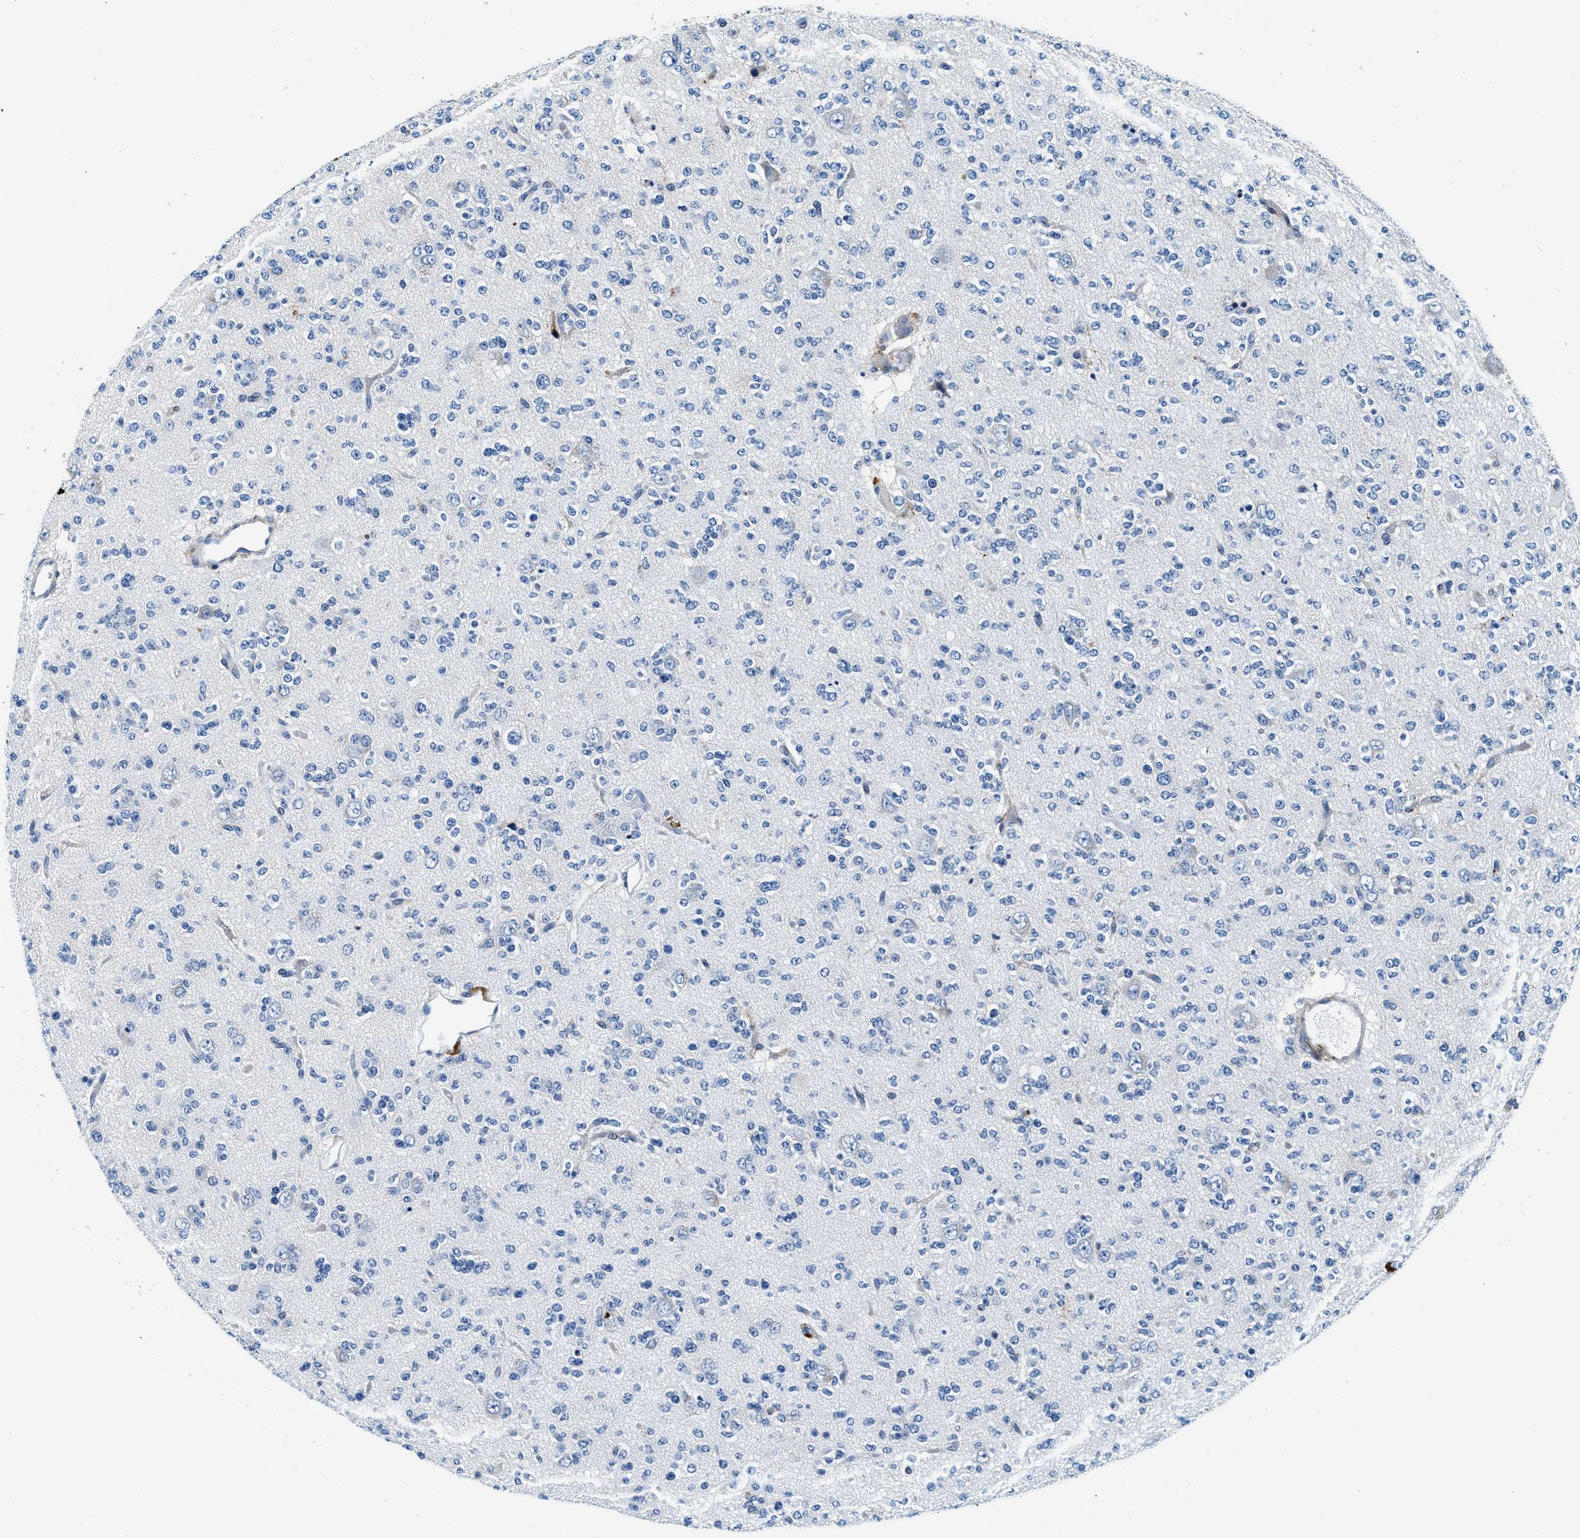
{"staining": {"intensity": "negative", "quantity": "none", "location": "none"}, "tissue": "glioma", "cell_type": "Tumor cells", "image_type": "cancer", "snomed": [{"axis": "morphology", "description": "Glioma, malignant, Low grade"}, {"axis": "topography", "description": "Brain"}], "caption": "A micrograph of human low-grade glioma (malignant) is negative for staining in tumor cells.", "gene": "SLFN11", "patient": {"sex": "male", "age": 38}}